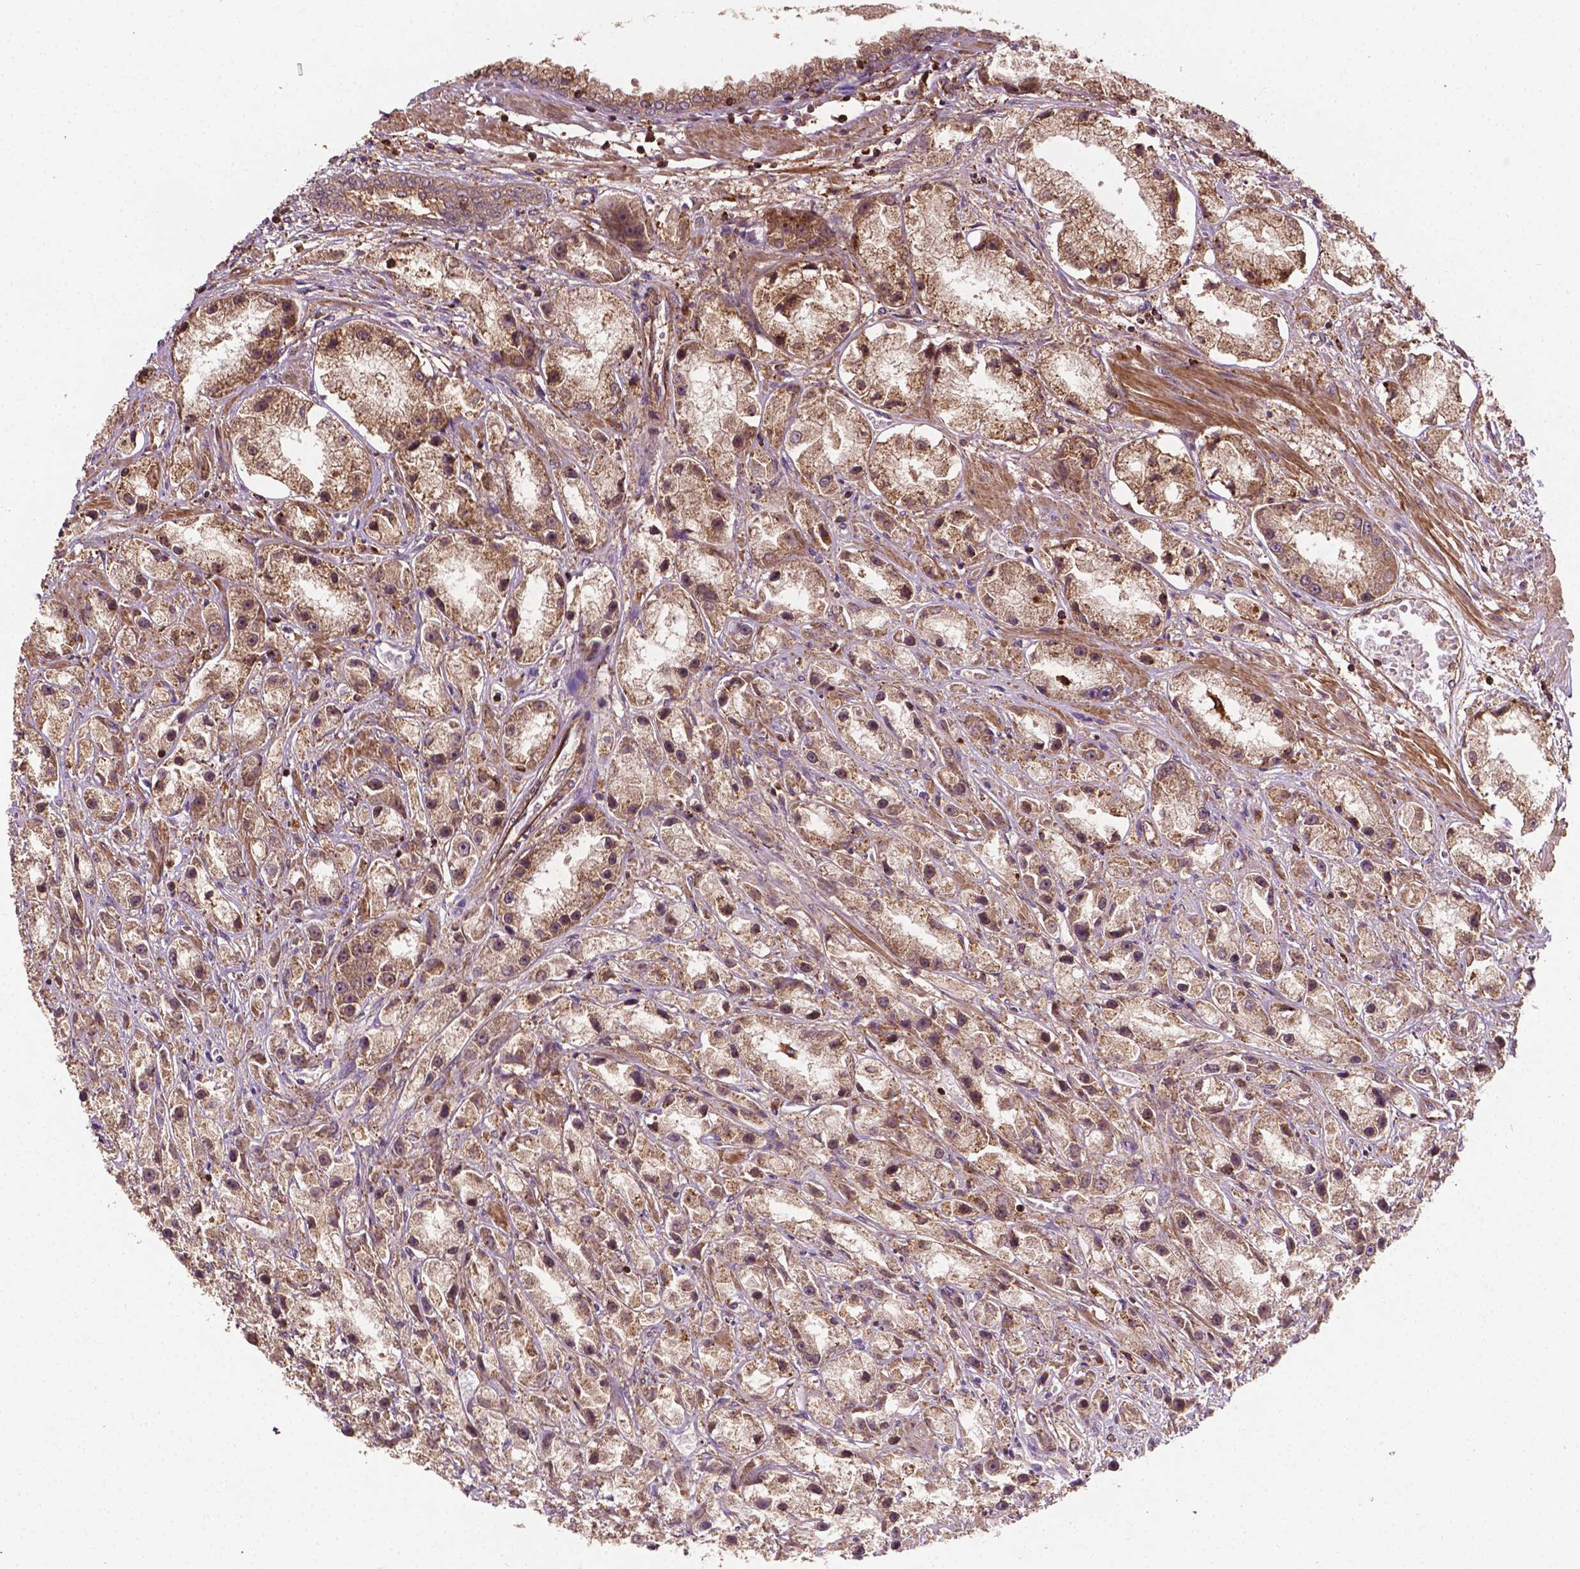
{"staining": {"intensity": "weak", "quantity": ">75%", "location": "cytoplasmic/membranous"}, "tissue": "prostate cancer", "cell_type": "Tumor cells", "image_type": "cancer", "snomed": [{"axis": "morphology", "description": "Adenocarcinoma, High grade"}, {"axis": "topography", "description": "Prostate"}], "caption": "The image demonstrates a brown stain indicating the presence of a protein in the cytoplasmic/membranous of tumor cells in prostate cancer (high-grade adenocarcinoma). The staining is performed using DAB (3,3'-diaminobenzidine) brown chromogen to label protein expression. The nuclei are counter-stained blue using hematoxylin.", "gene": "ZMYND19", "patient": {"sex": "male", "age": 67}}